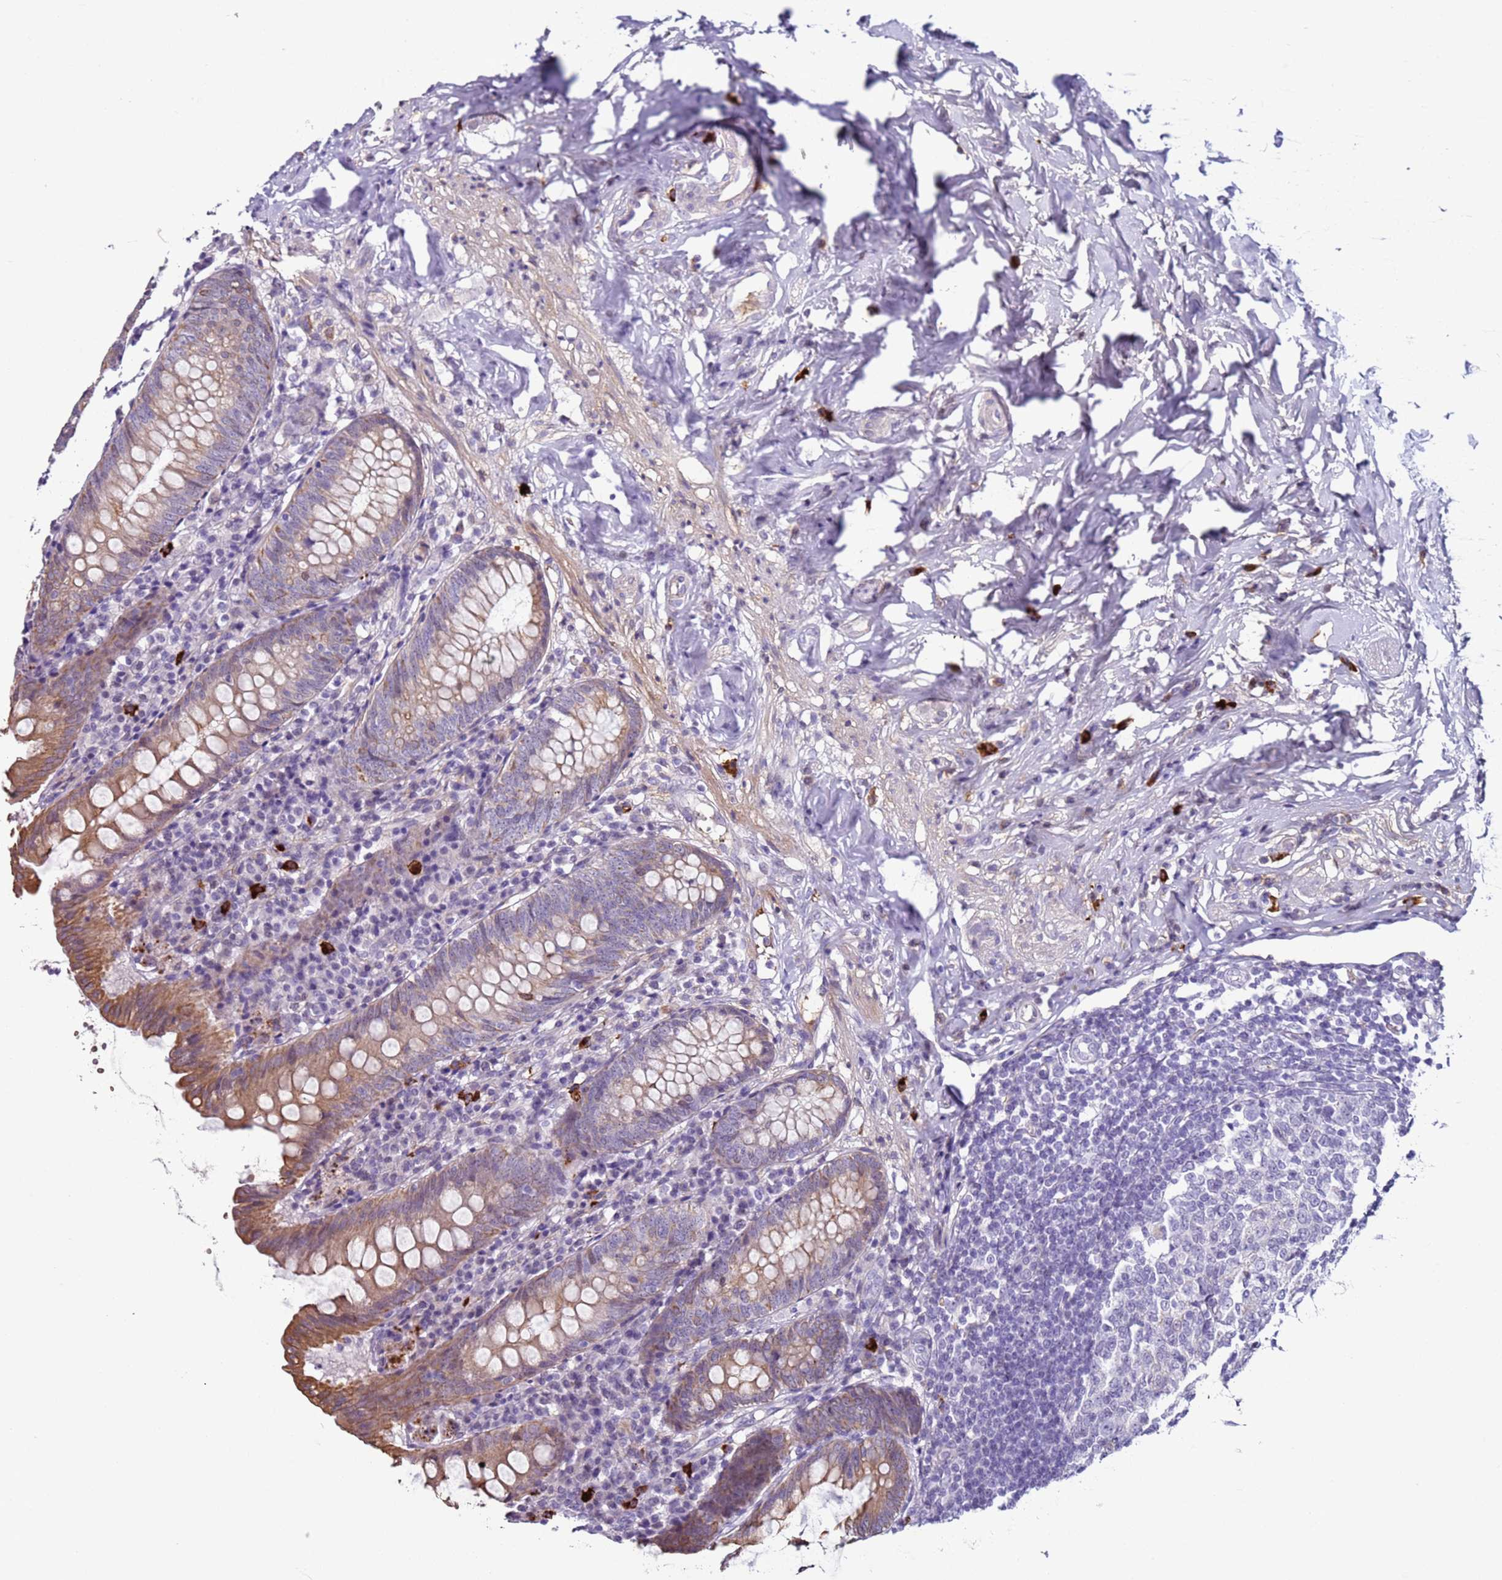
{"staining": {"intensity": "moderate", "quantity": ">75%", "location": "cytoplasmic/membranous"}, "tissue": "appendix", "cell_type": "Glandular cells", "image_type": "normal", "snomed": [{"axis": "morphology", "description": "Normal tissue, NOS"}, {"axis": "topography", "description": "Appendix"}], "caption": "A high-resolution micrograph shows immunohistochemistry (IHC) staining of unremarkable appendix, which reveals moderate cytoplasmic/membranous staining in approximately >75% of glandular cells.", "gene": "NPAP1", "patient": {"sex": "female", "age": 54}}